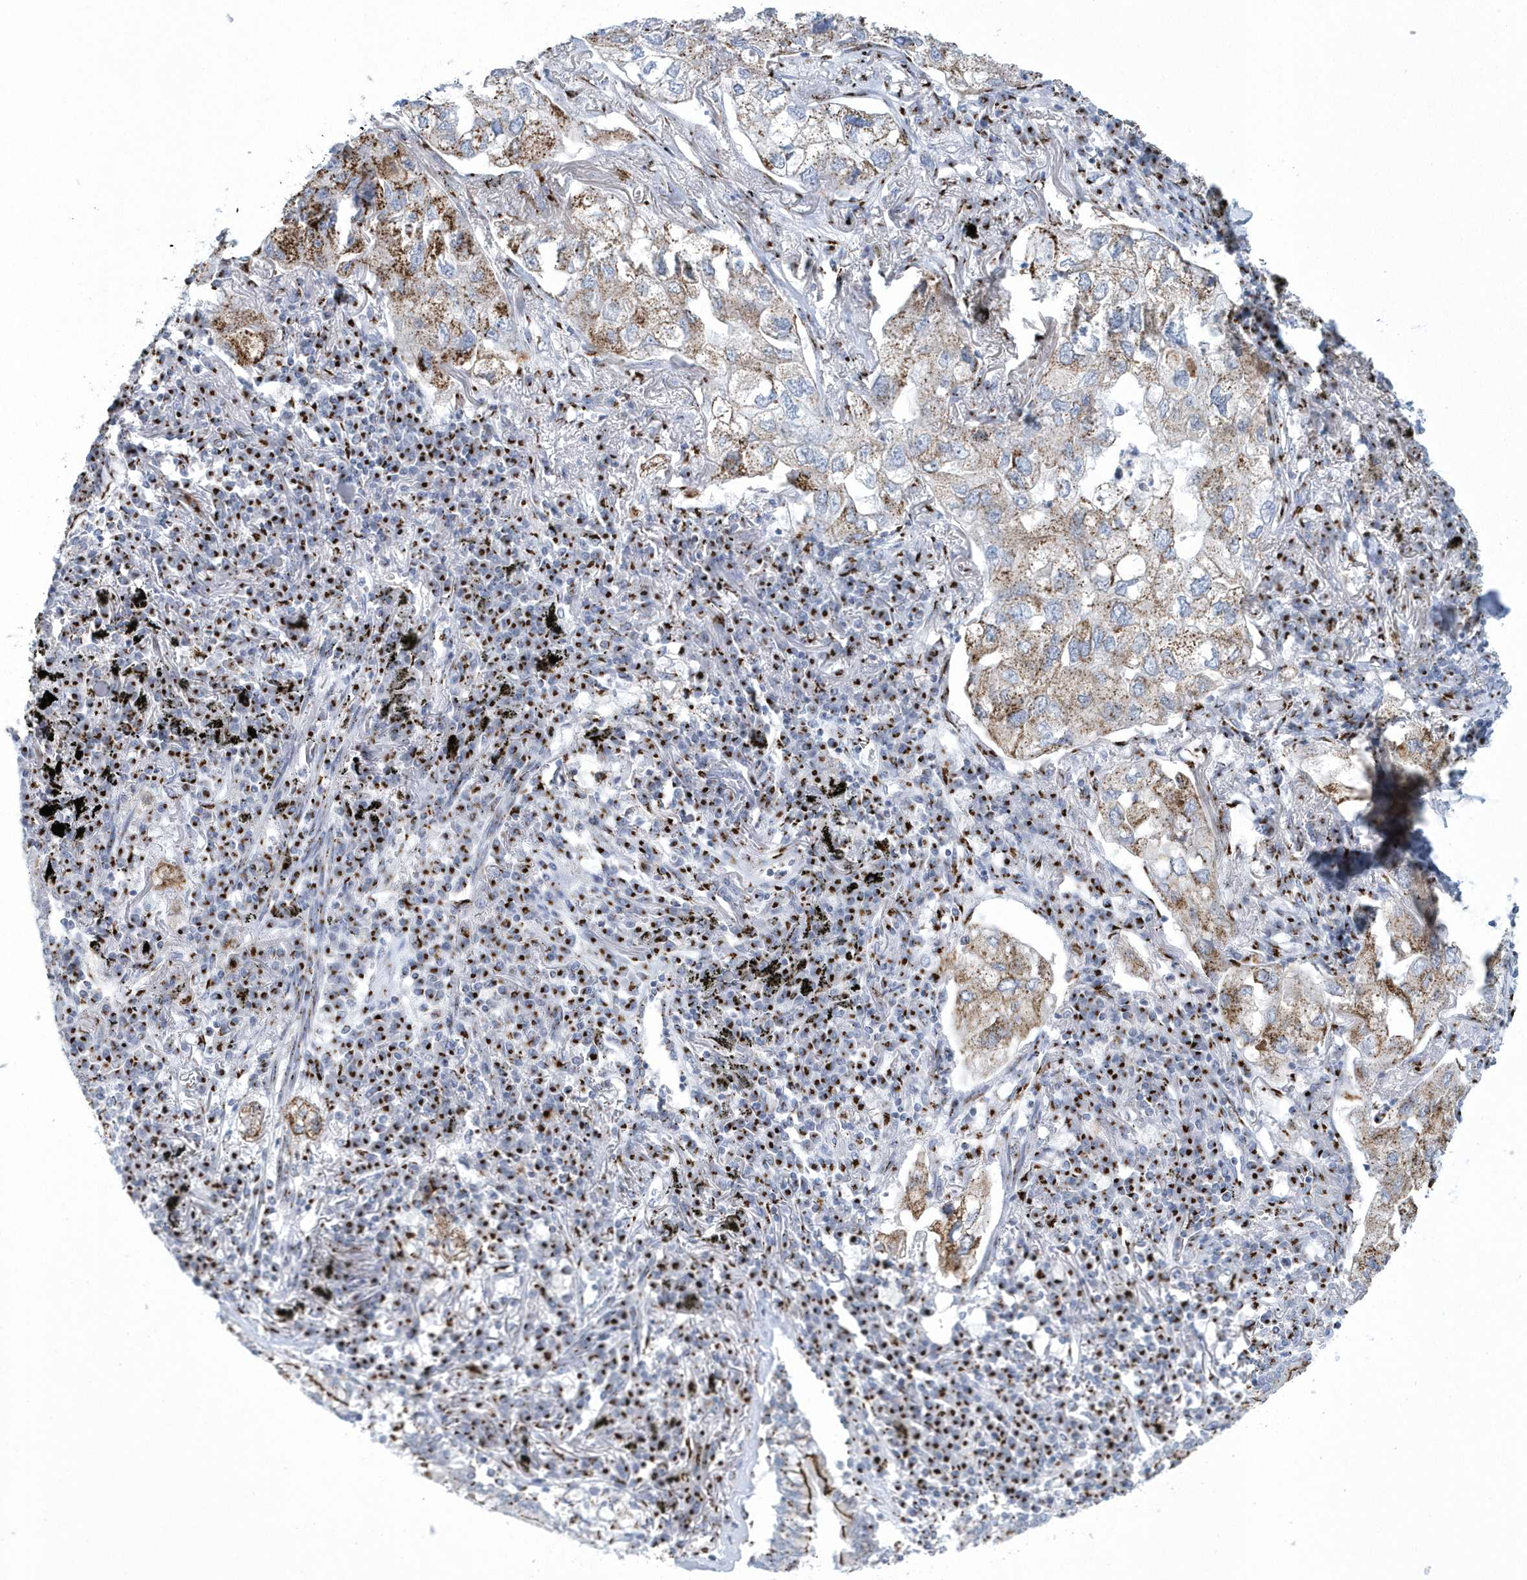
{"staining": {"intensity": "moderate", "quantity": "25%-75%", "location": "cytoplasmic/membranous"}, "tissue": "lung cancer", "cell_type": "Tumor cells", "image_type": "cancer", "snomed": [{"axis": "morphology", "description": "Adenocarcinoma, NOS"}, {"axis": "topography", "description": "Lung"}], "caption": "Approximately 25%-75% of tumor cells in human lung adenocarcinoma demonstrate moderate cytoplasmic/membranous protein staining as visualized by brown immunohistochemical staining.", "gene": "SLX9", "patient": {"sex": "male", "age": 65}}